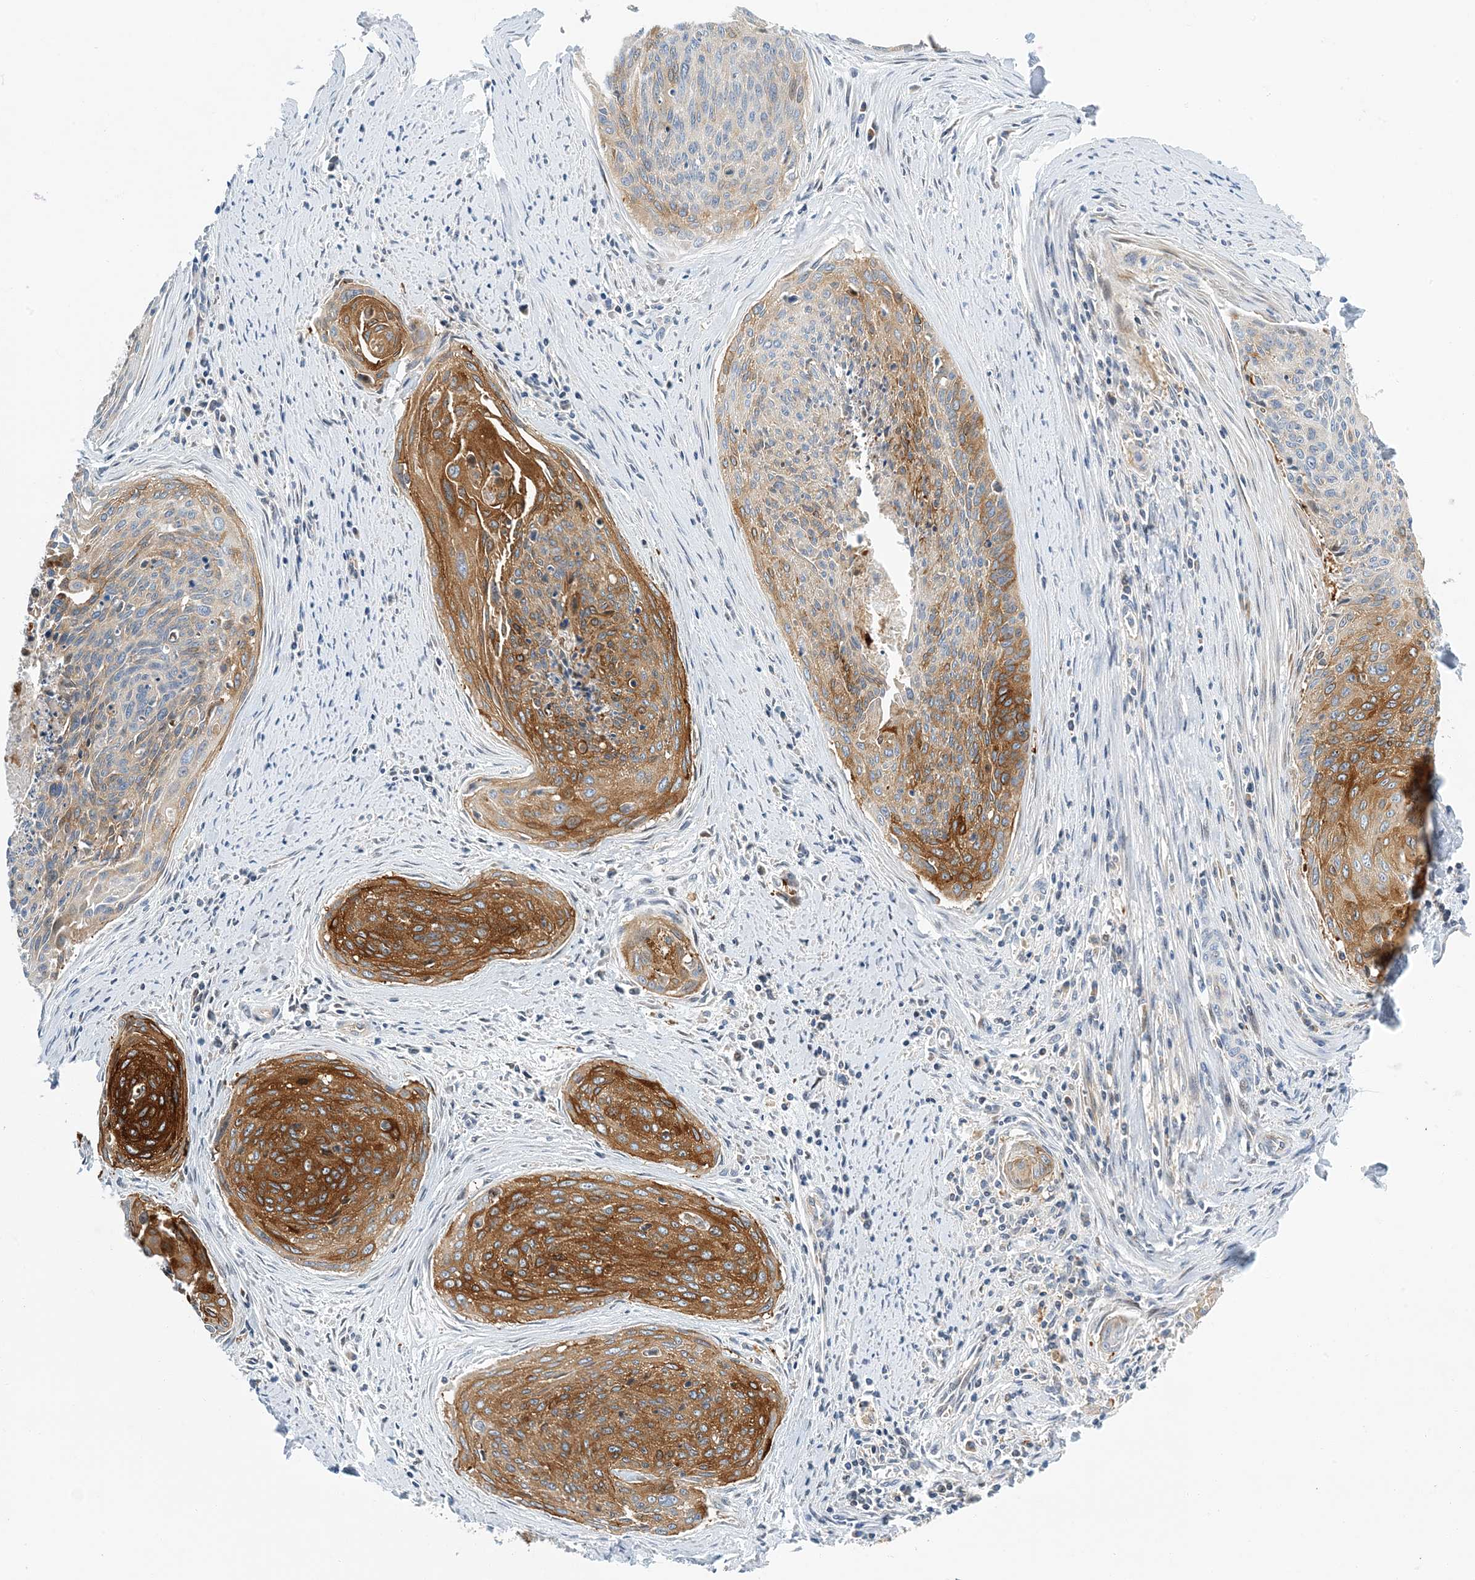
{"staining": {"intensity": "strong", "quantity": "25%-75%", "location": "cytoplasmic/membranous"}, "tissue": "cervical cancer", "cell_type": "Tumor cells", "image_type": "cancer", "snomed": [{"axis": "morphology", "description": "Squamous cell carcinoma, NOS"}, {"axis": "topography", "description": "Cervix"}], "caption": "Strong cytoplasmic/membranous staining is seen in about 25%-75% of tumor cells in cervical cancer.", "gene": "PCDHA2", "patient": {"sex": "female", "age": 55}}